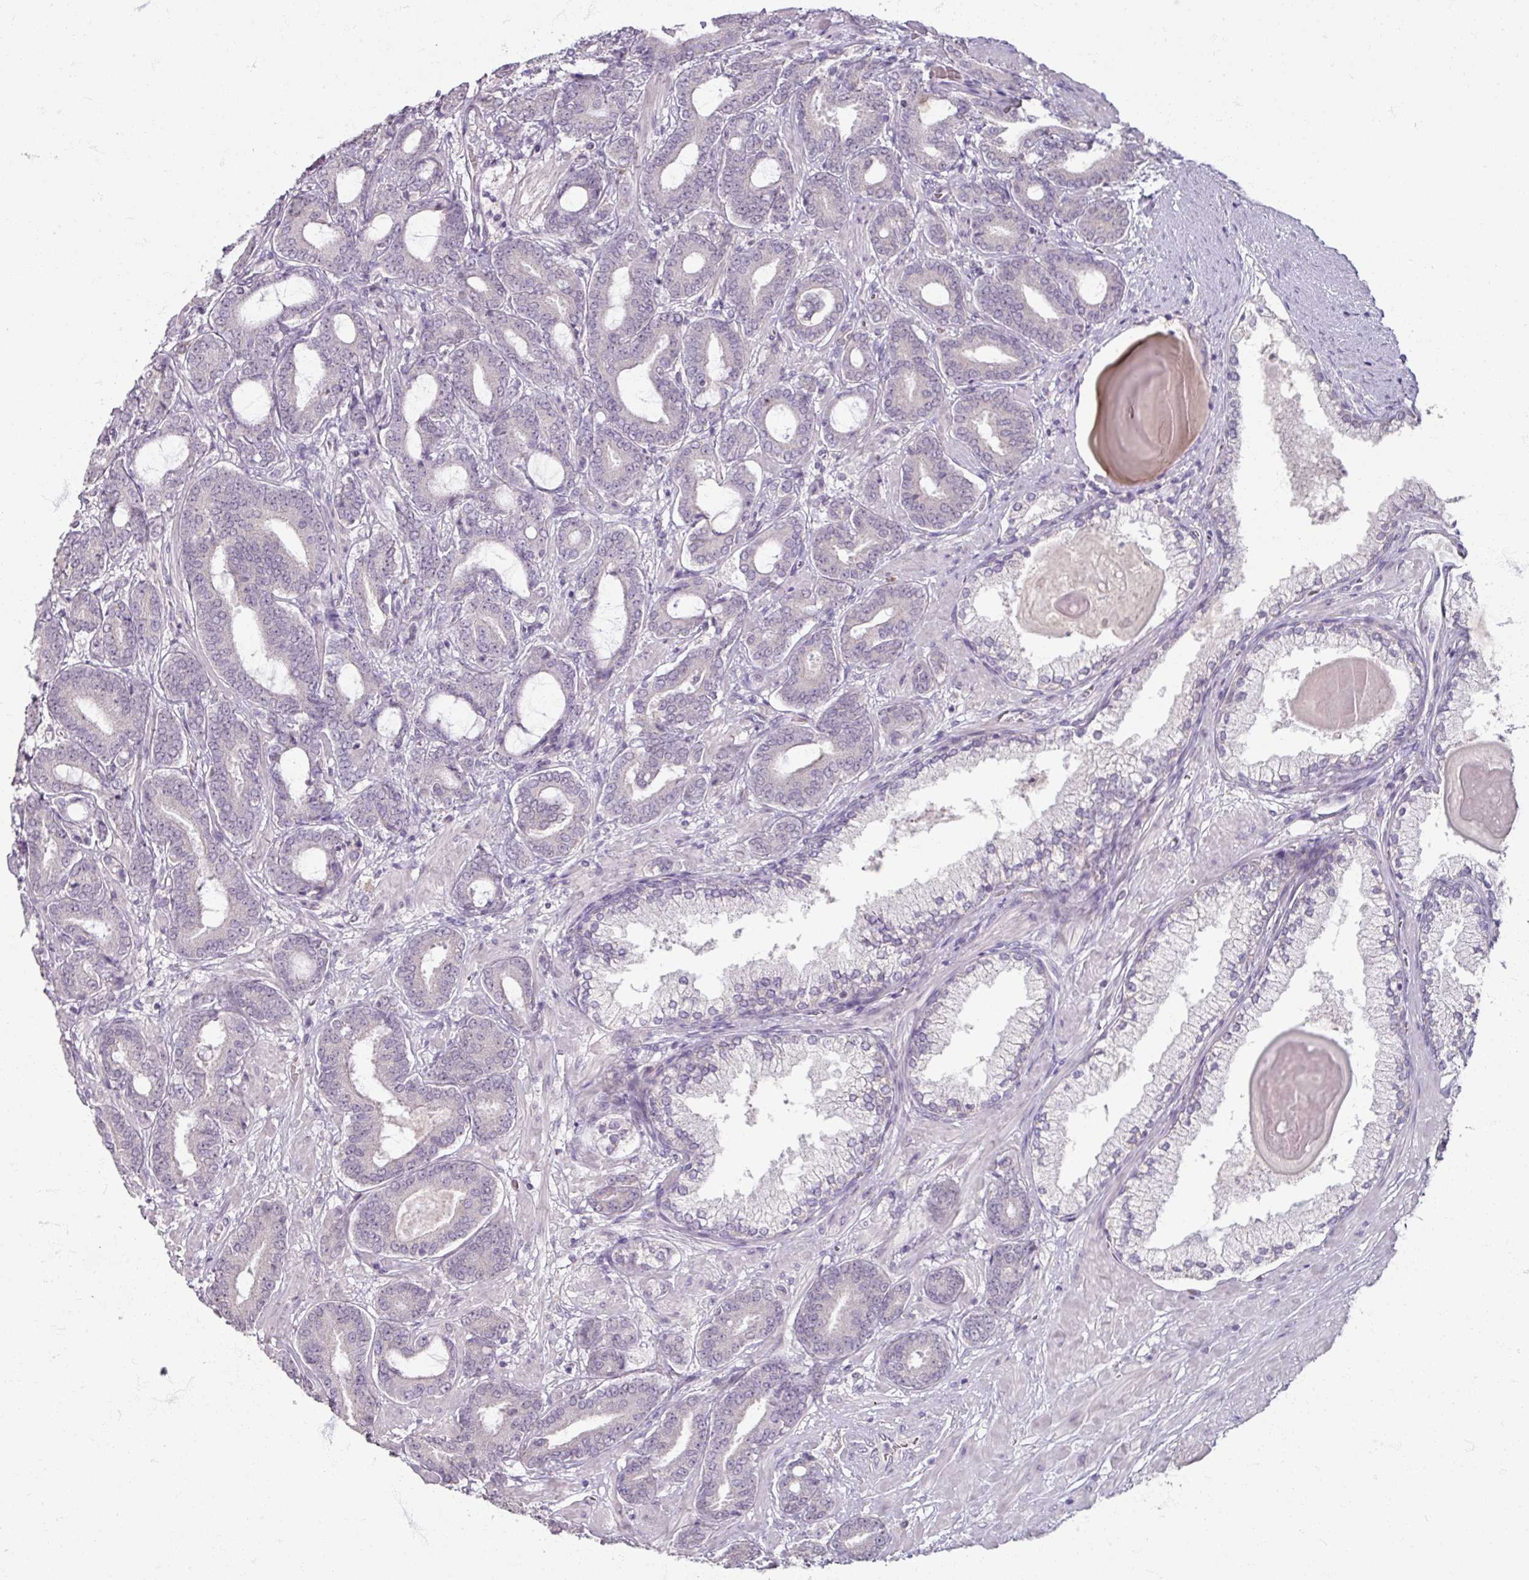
{"staining": {"intensity": "negative", "quantity": "none", "location": "none"}, "tissue": "prostate cancer", "cell_type": "Tumor cells", "image_type": "cancer", "snomed": [{"axis": "morphology", "description": "Adenocarcinoma, Low grade"}, {"axis": "topography", "description": "Prostate and seminal vesicle, NOS"}], "caption": "The micrograph reveals no staining of tumor cells in prostate cancer (adenocarcinoma (low-grade)). The staining was performed using DAB to visualize the protein expression in brown, while the nuclei were stained in blue with hematoxylin (Magnification: 20x).", "gene": "SOX11", "patient": {"sex": "male", "age": 61}}